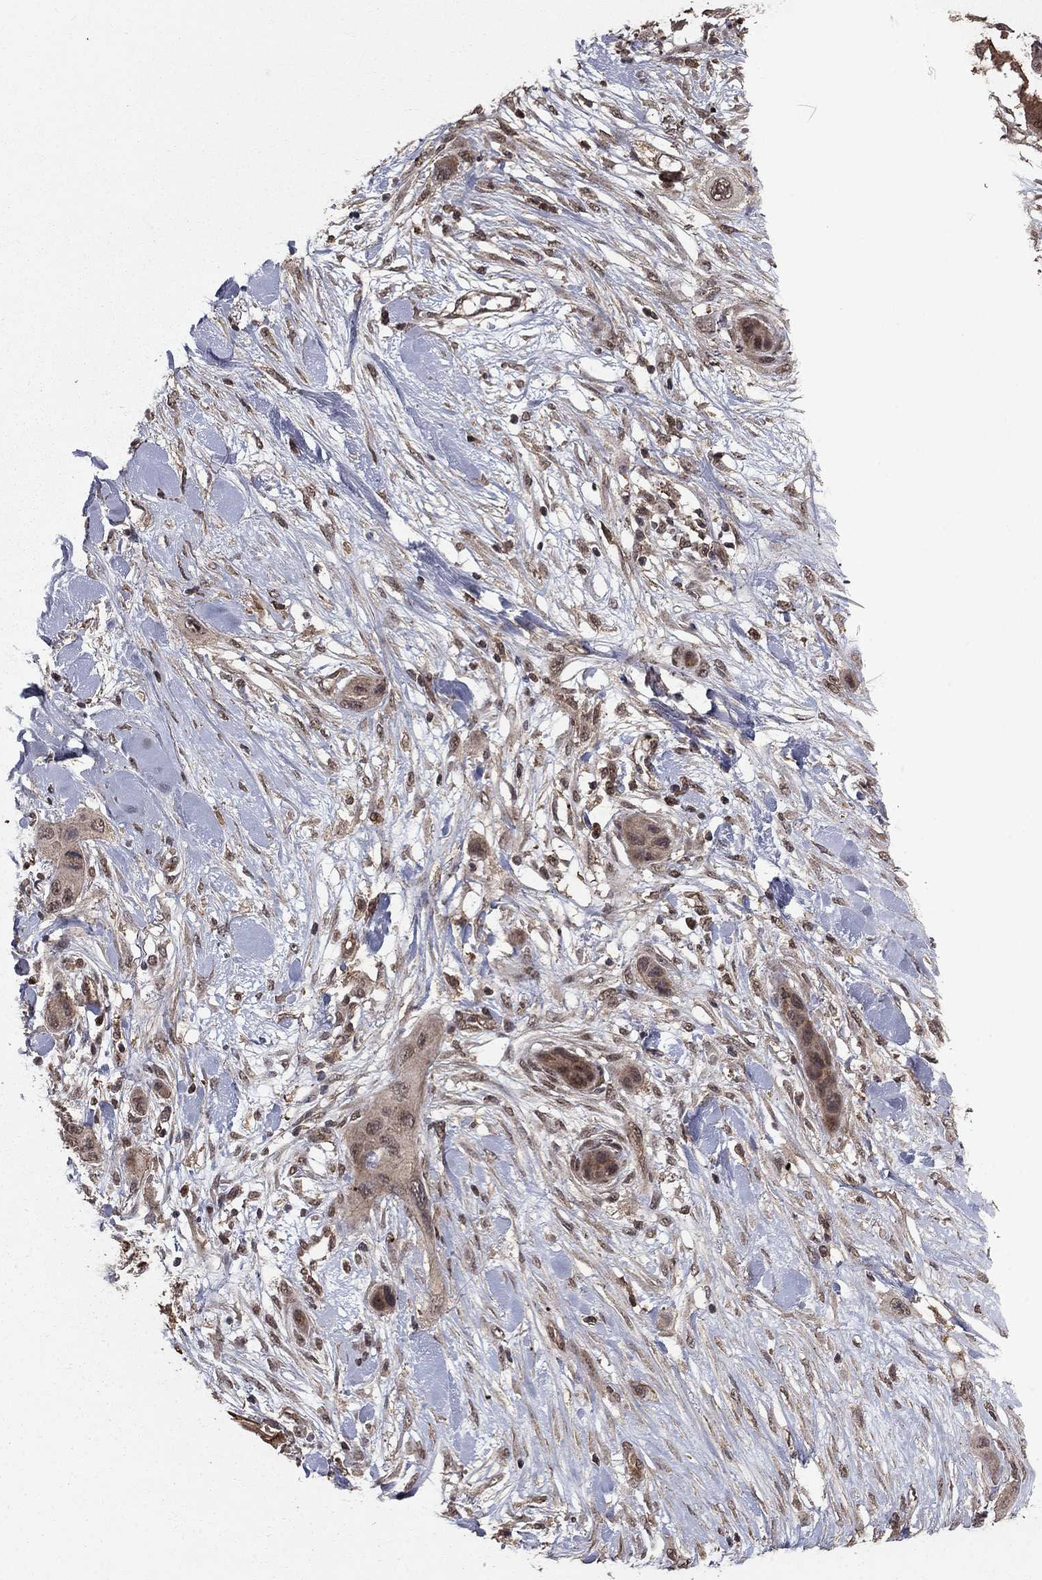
{"staining": {"intensity": "weak", "quantity": "25%-75%", "location": "cytoplasmic/membranous,nuclear"}, "tissue": "skin cancer", "cell_type": "Tumor cells", "image_type": "cancer", "snomed": [{"axis": "morphology", "description": "Squamous cell carcinoma, NOS"}, {"axis": "topography", "description": "Skin"}], "caption": "Approximately 25%-75% of tumor cells in human skin cancer (squamous cell carcinoma) reveal weak cytoplasmic/membranous and nuclear protein expression as visualized by brown immunohistochemical staining.", "gene": "PRDM1", "patient": {"sex": "male", "age": 79}}